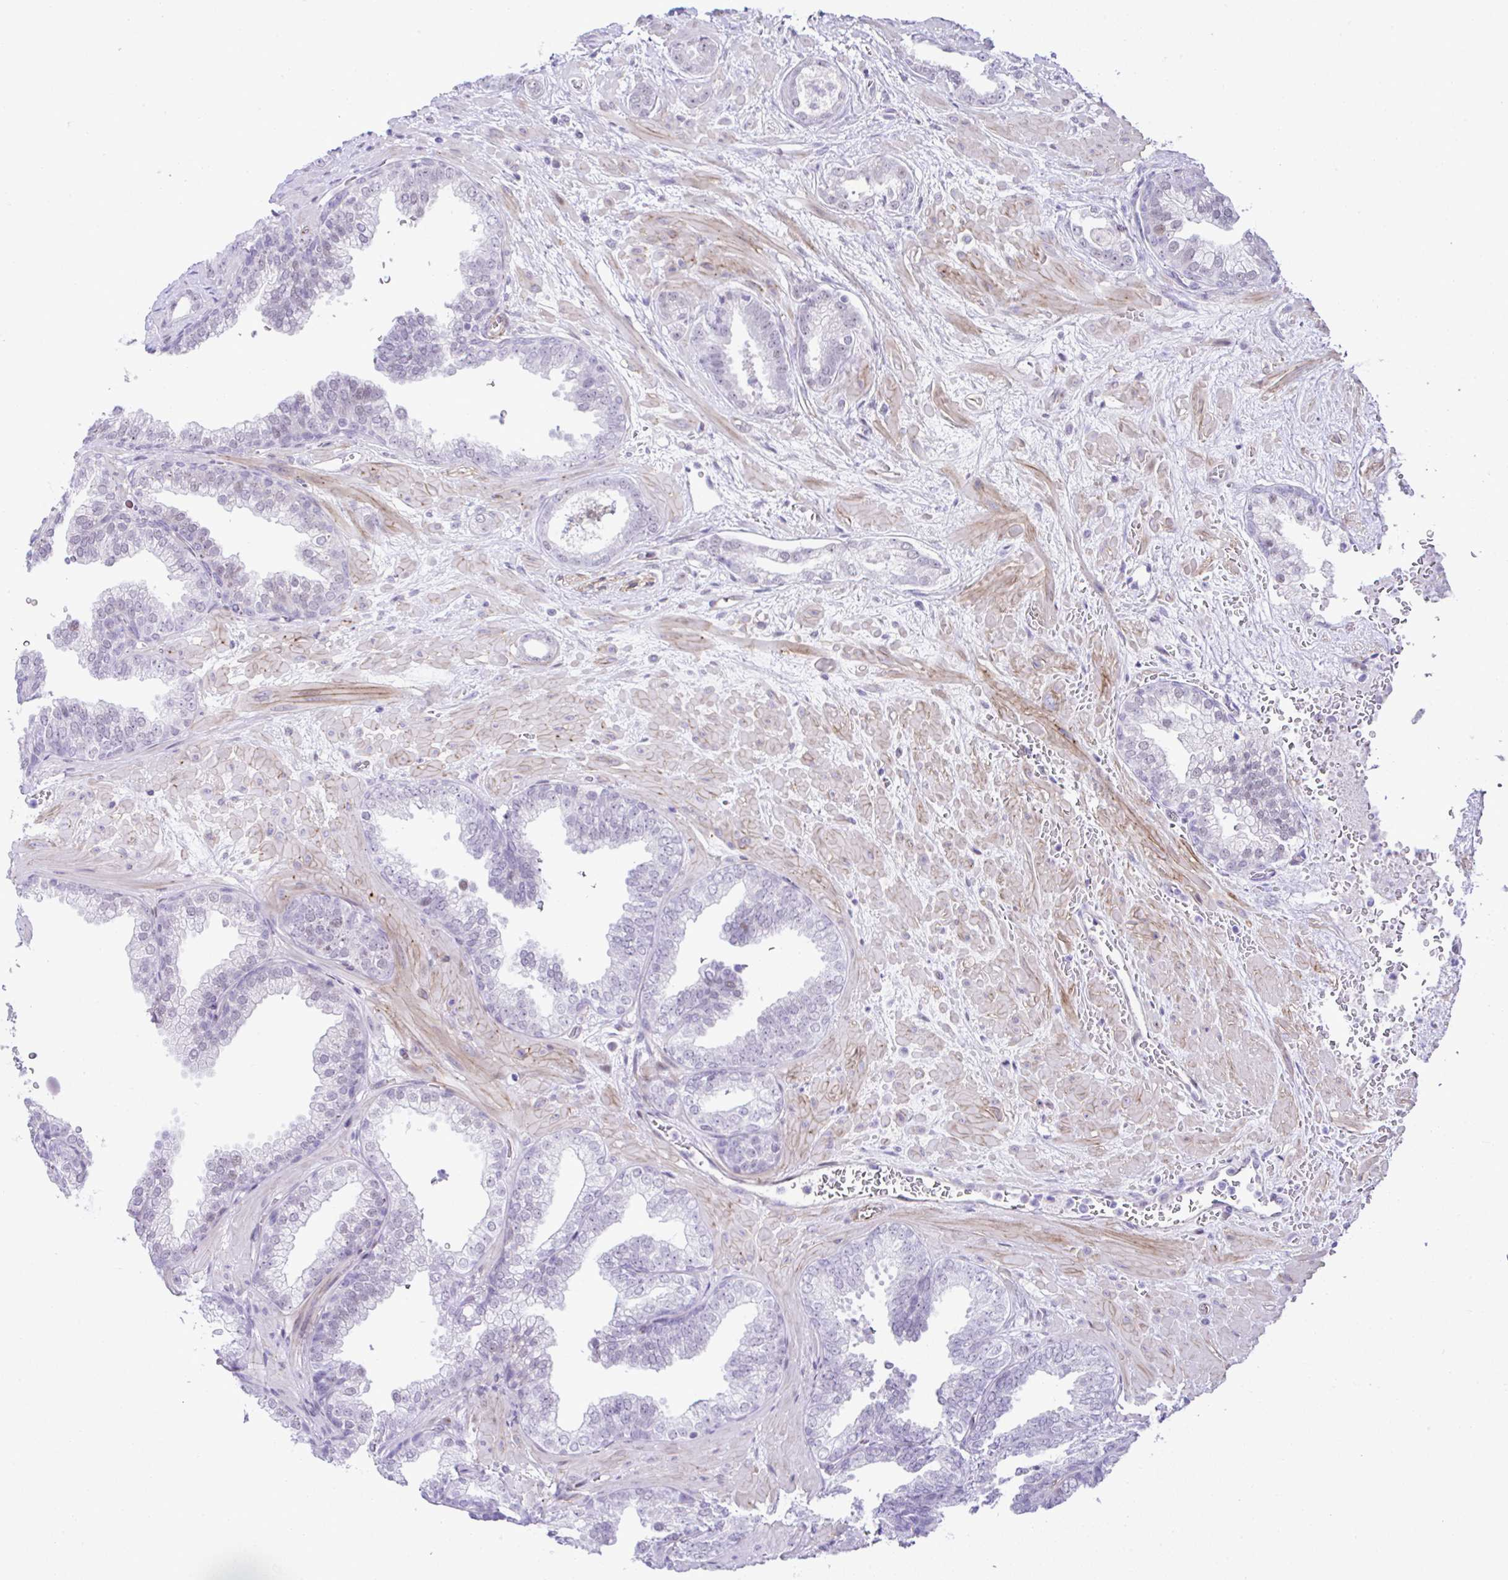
{"staining": {"intensity": "weak", "quantity": "<25%", "location": "nuclear"}, "tissue": "prostate cancer", "cell_type": "Tumor cells", "image_type": "cancer", "snomed": [{"axis": "morphology", "description": "Adenocarcinoma, High grade"}, {"axis": "topography", "description": "Prostate"}], "caption": "Prostate cancer (adenocarcinoma (high-grade)) stained for a protein using immunohistochemistry exhibits no staining tumor cells.", "gene": "FBXO34", "patient": {"sex": "male", "age": 58}}